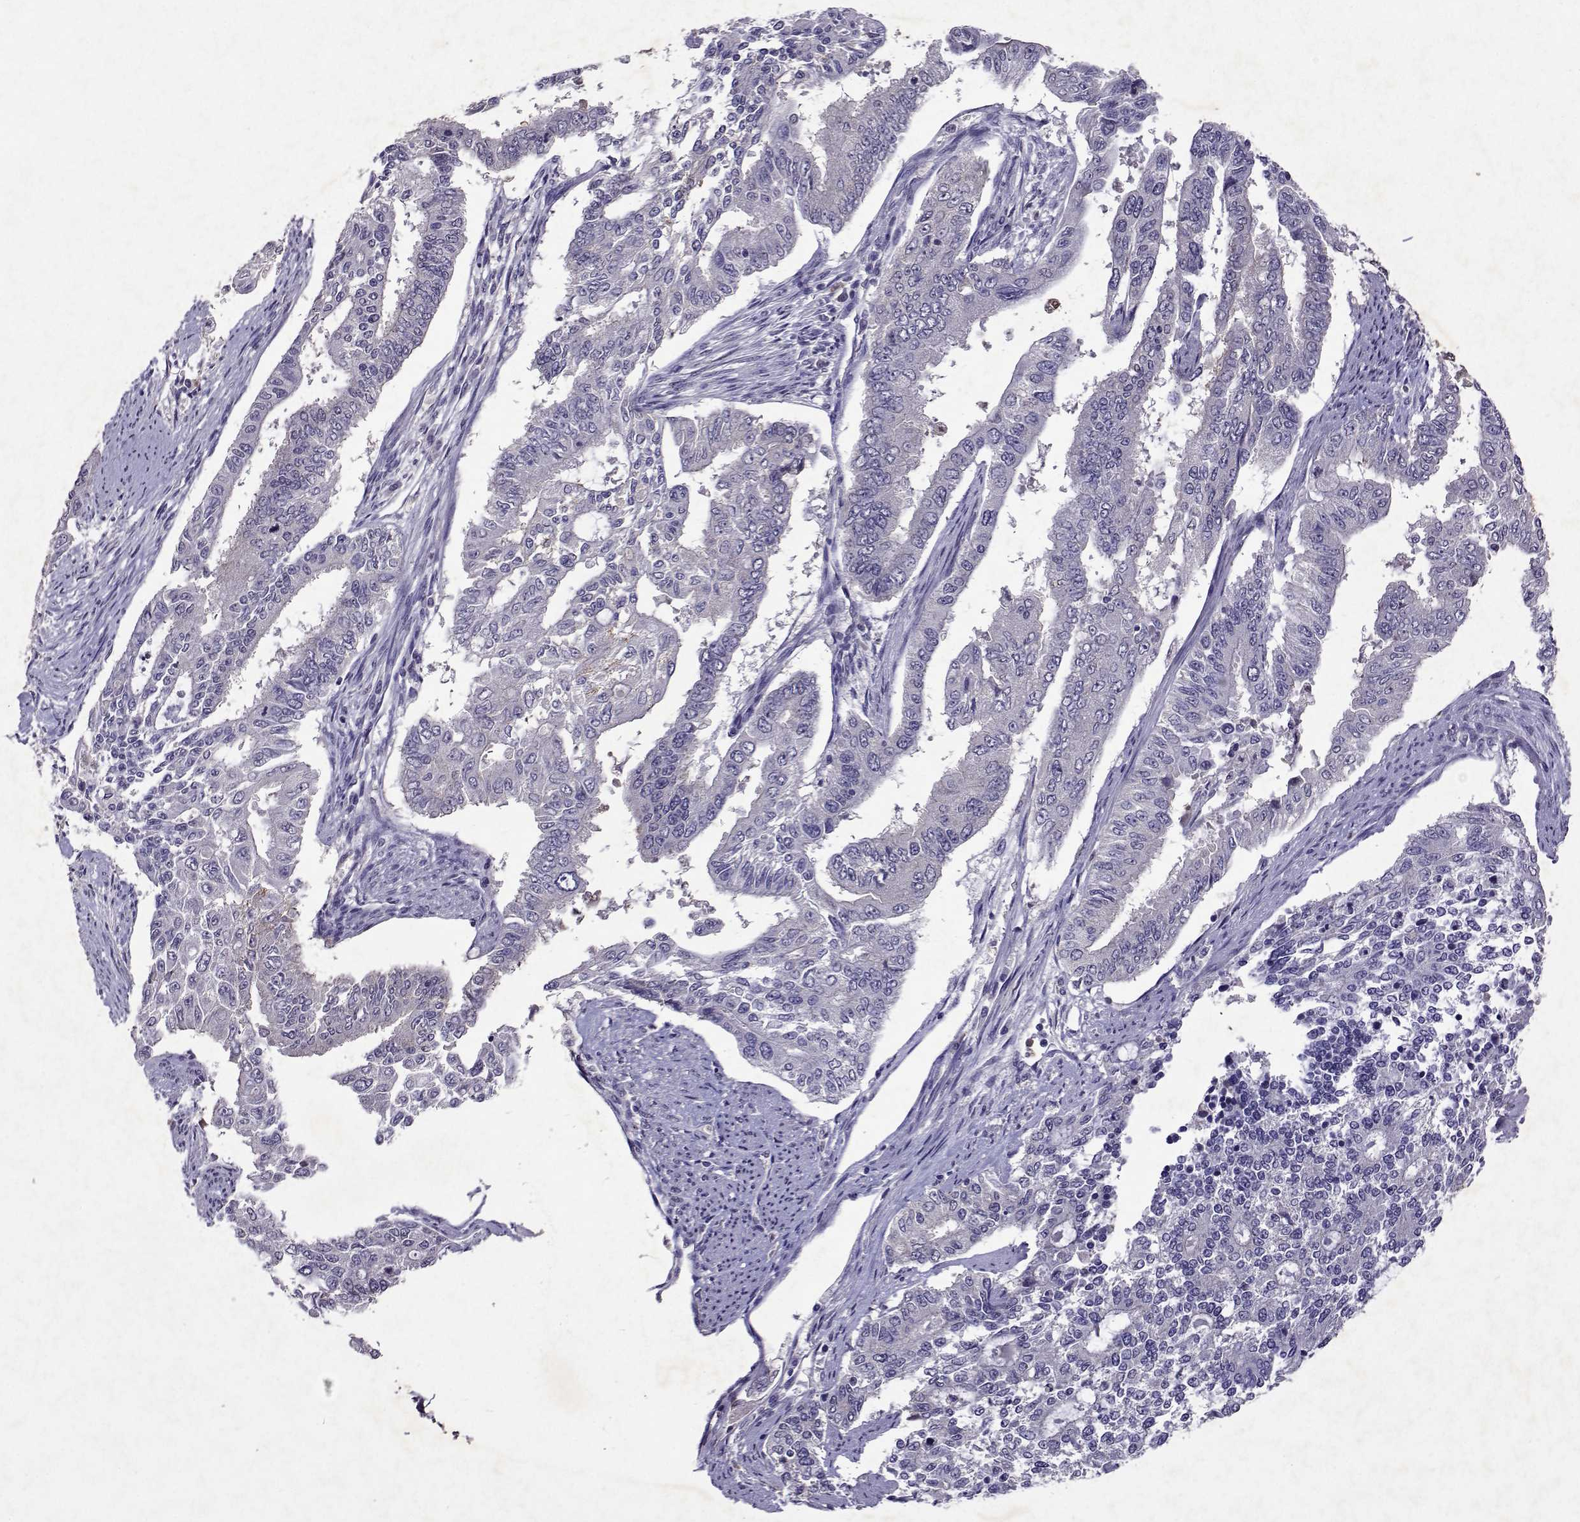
{"staining": {"intensity": "negative", "quantity": "none", "location": "none"}, "tissue": "endometrial cancer", "cell_type": "Tumor cells", "image_type": "cancer", "snomed": [{"axis": "morphology", "description": "Adenocarcinoma, NOS"}, {"axis": "topography", "description": "Uterus"}], "caption": "An IHC histopathology image of adenocarcinoma (endometrial) is shown. There is no staining in tumor cells of adenocarcinoma (endometrial).", "gene": "APAF1", "patient": {"sex": "female", "age": 59}}